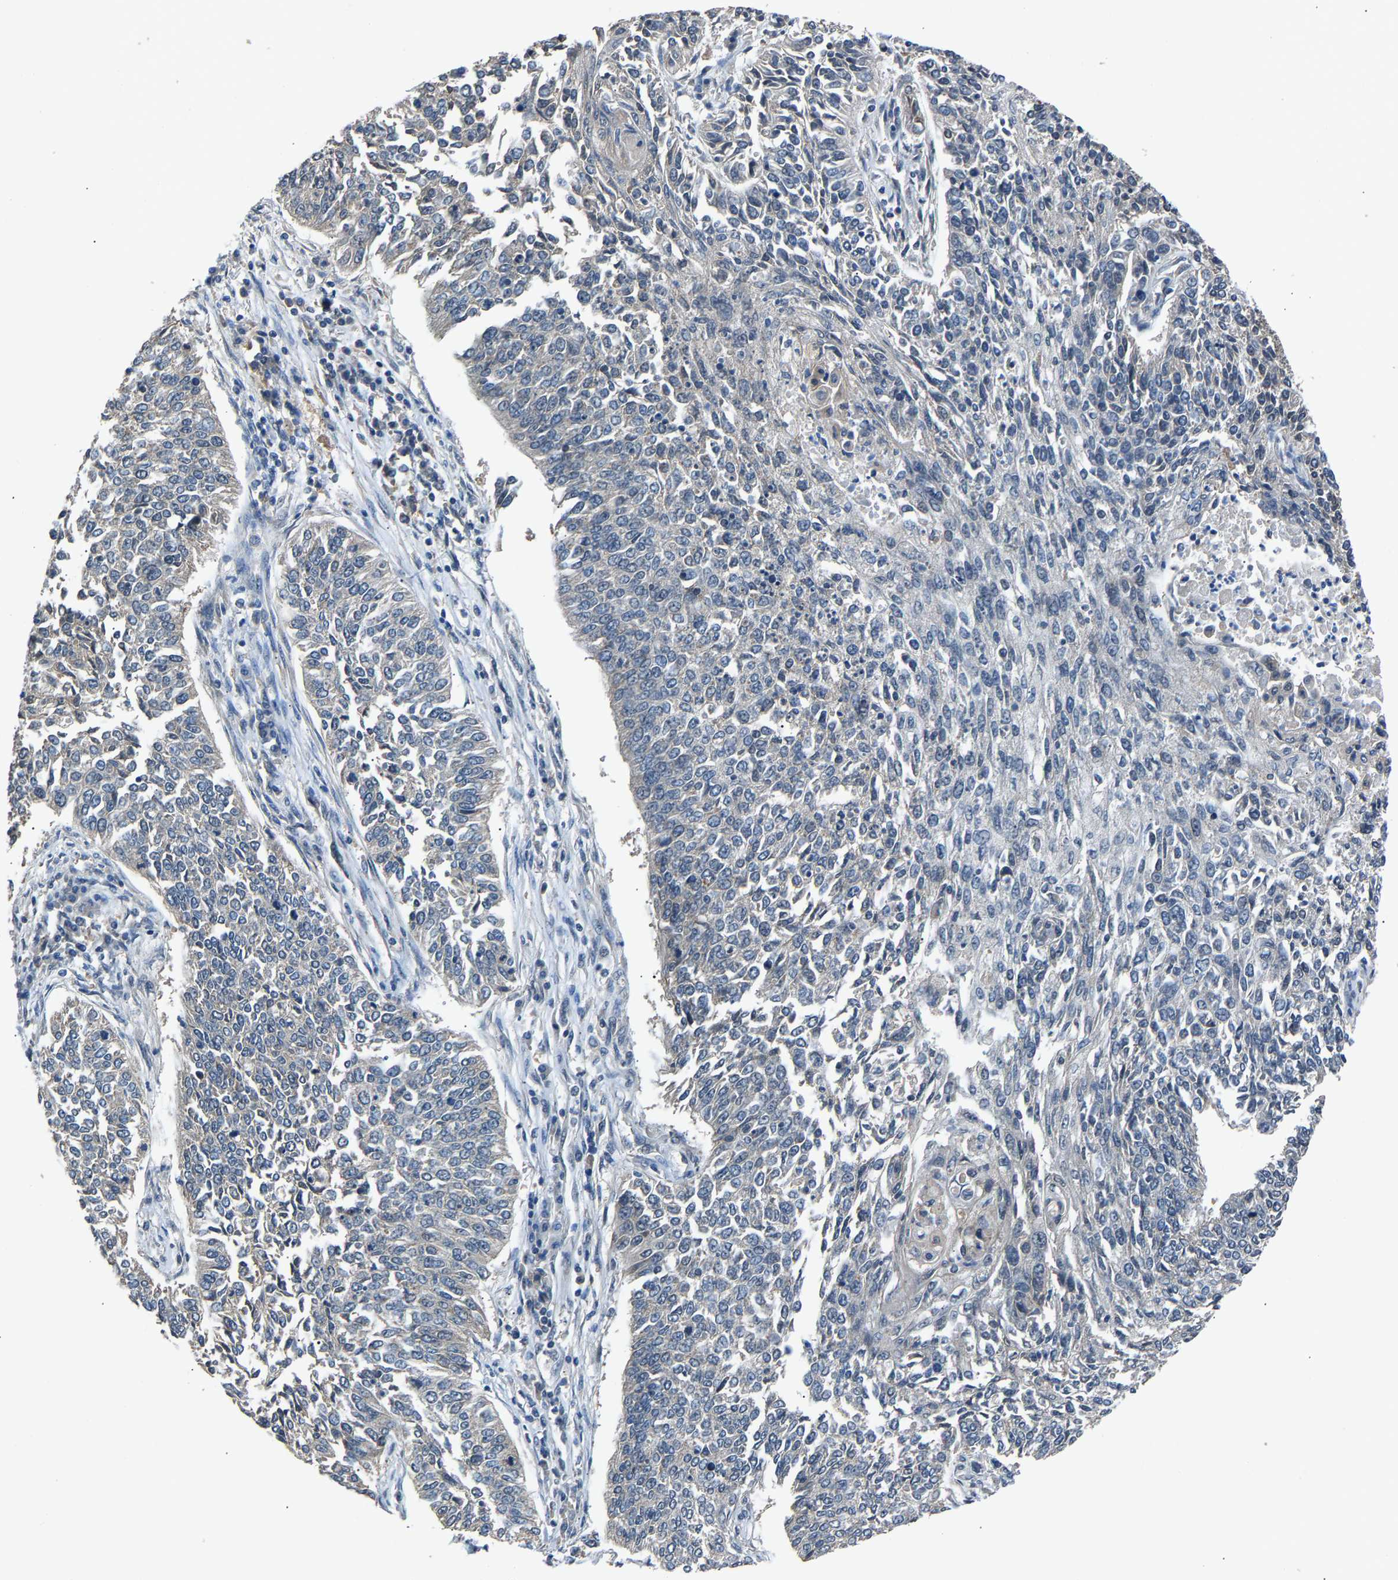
{"staining": {"intensity": "weak", "quantity": "<25%", "location": "cytoplasmic/membranous"}, "tissue": "lung cancer", "cell_type": "Tumor cells", "image_type": "cancer", "snomed": [{"axis": "morphology", "description": "Normal tissue, NOS"}, {"axis": "morphology", "description": "Squamous cell carcinoma, NOS"}, {"axis": "topography", "description": "Cartilage tissue"}, {"axis": "topography", "description": "Bronchus"}, {"axis": "topography", "description": "Lung"}], "caption": "Immunohistochemical staining of human squamous cell carcinoma (lung) exhibits no significant positivity in tumor cells.", "gene": "ABCC9", "patient": {"sex": "female", "age": 49}}